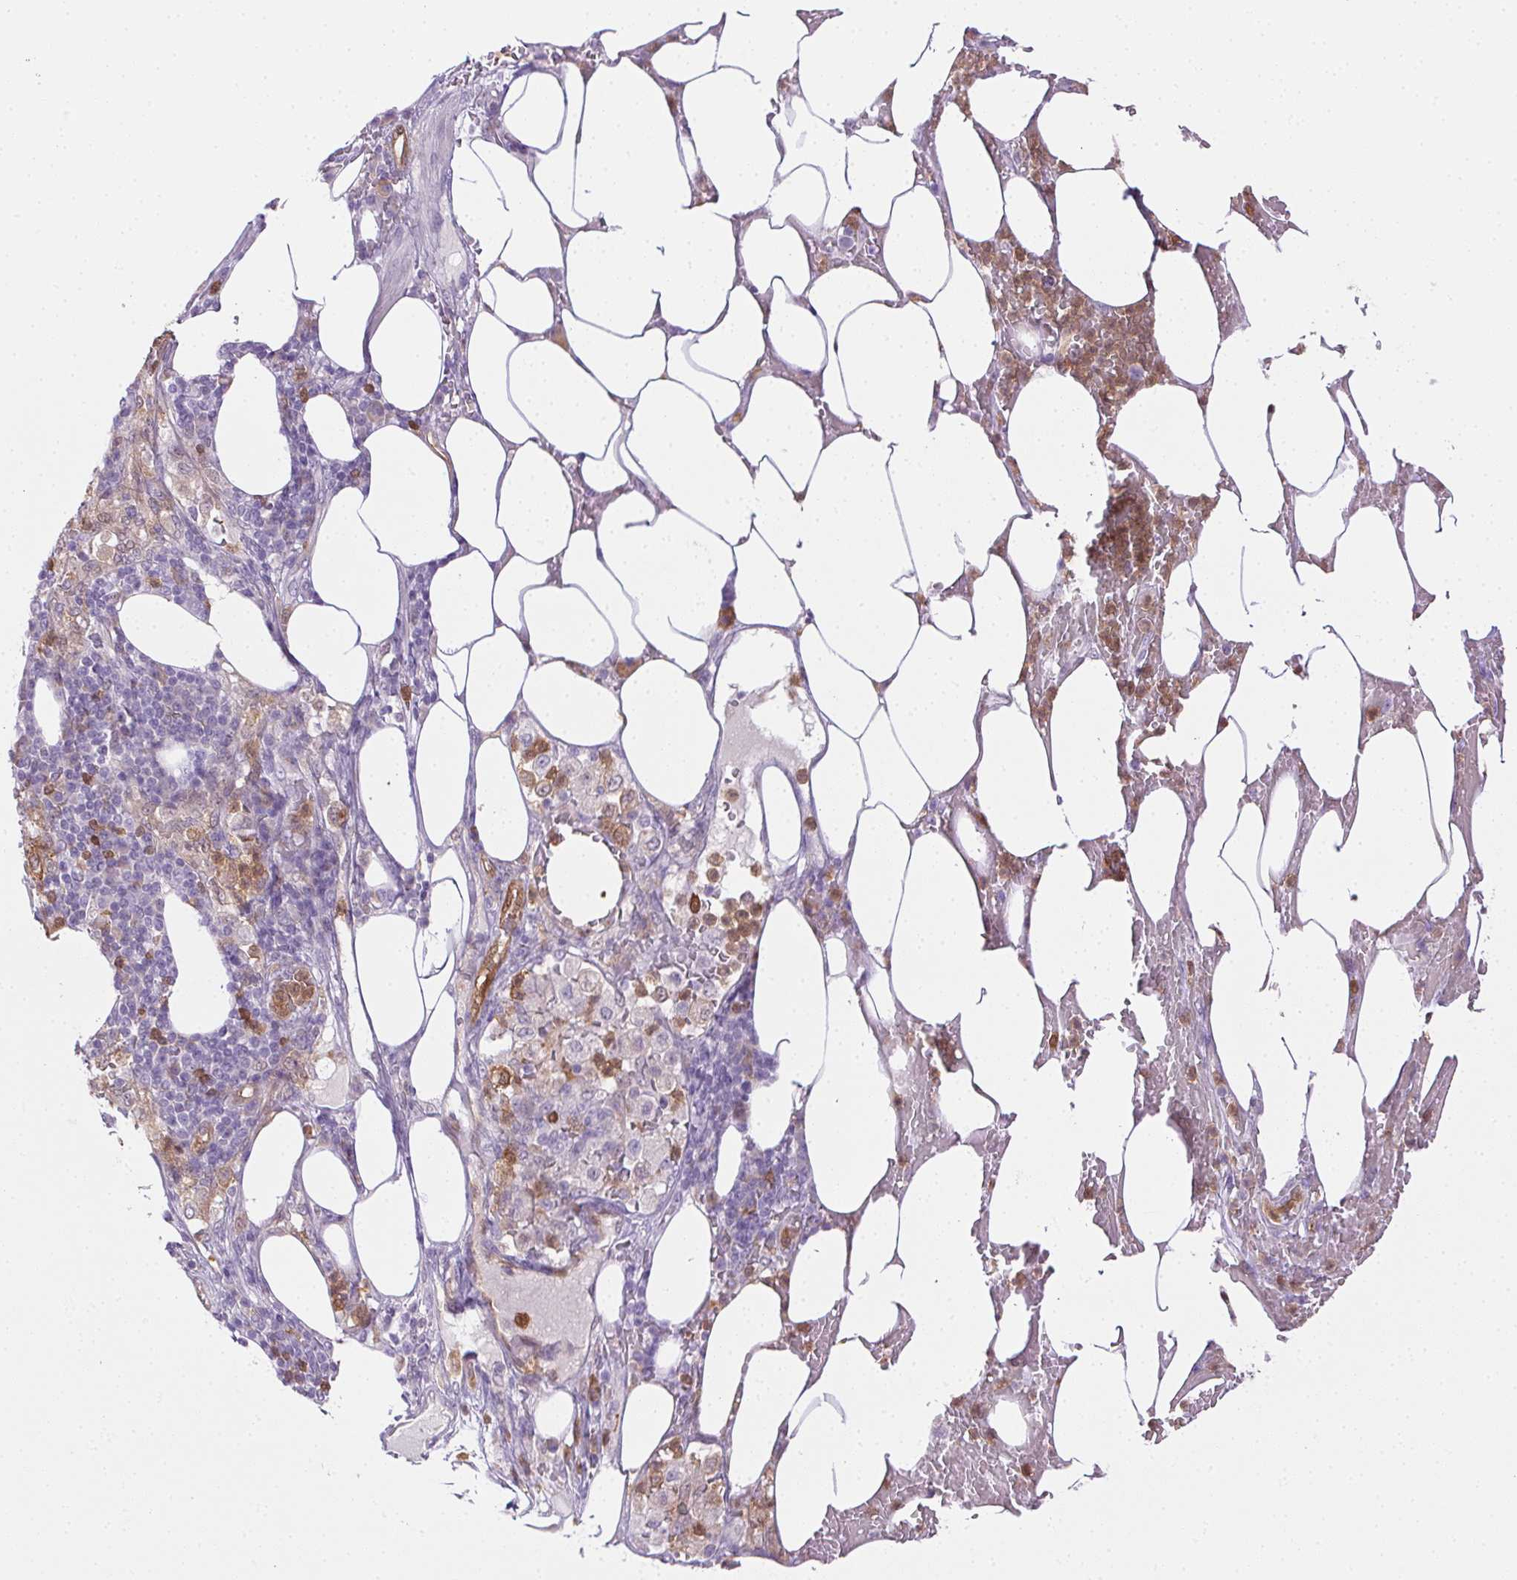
{"staining": {"intensity": "moderate", "quantity": "<25%", "location": "cytoplasmic/membranous,nuclear"}, "tissue": "pancreatic cancer", "cell_type": "Tumor cells", "image_type": "cancer", "snomed": [{"axis": "morphology", "description": "Adenocarcinoma, NOS"}, {"axis": "topography", "description": "Pancreas"}], "caption": "Brown immunohistochemical staining in human pancreatic adenocarcinoma displays moderate cytoplasmic/membranous and nuclear positivity in about <25% of tumor cells.", "gene": "TMEM45A", "patient": {"sex": "female", "age": 61}}